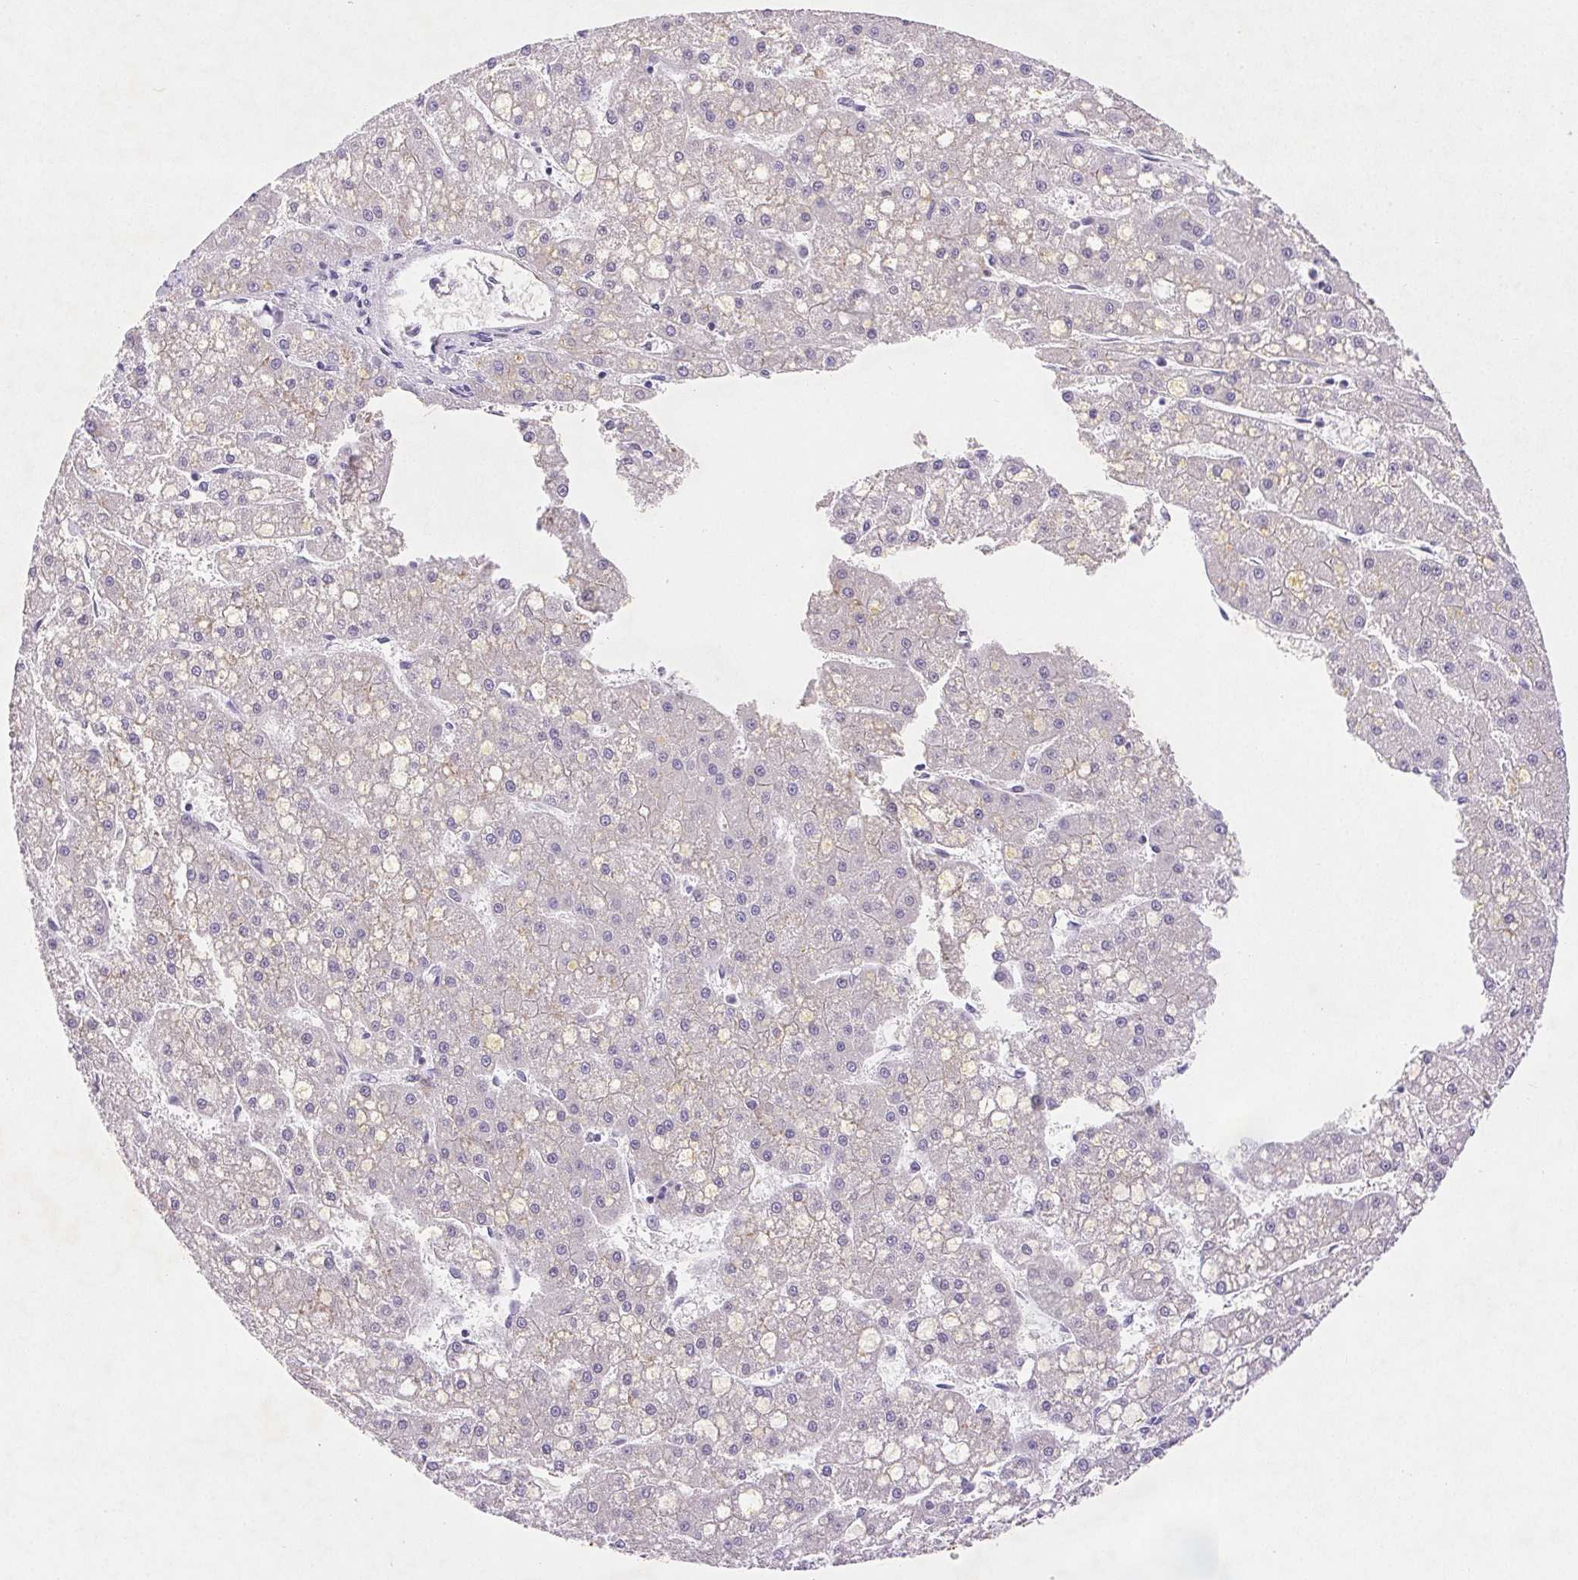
{"staining": {"intensity": "negative", "quantity": "none", "location": "none"}, "tissue": "liver cancer", "cell_type": "Tumor cells", "image_type": "cancer", "snomed": [{"axis": "morphology", "description": "Carcinoma, Hepatocellular, NOS"}, {"axis": "topography", "description": "Liver"}], "caption": "Micrograph shows no significant protein staining in tumor cells of hepatocellular carcinoma (liver).", "gene": "ARHGAP11B", "patient": {"sex": "male", "age": 67}}